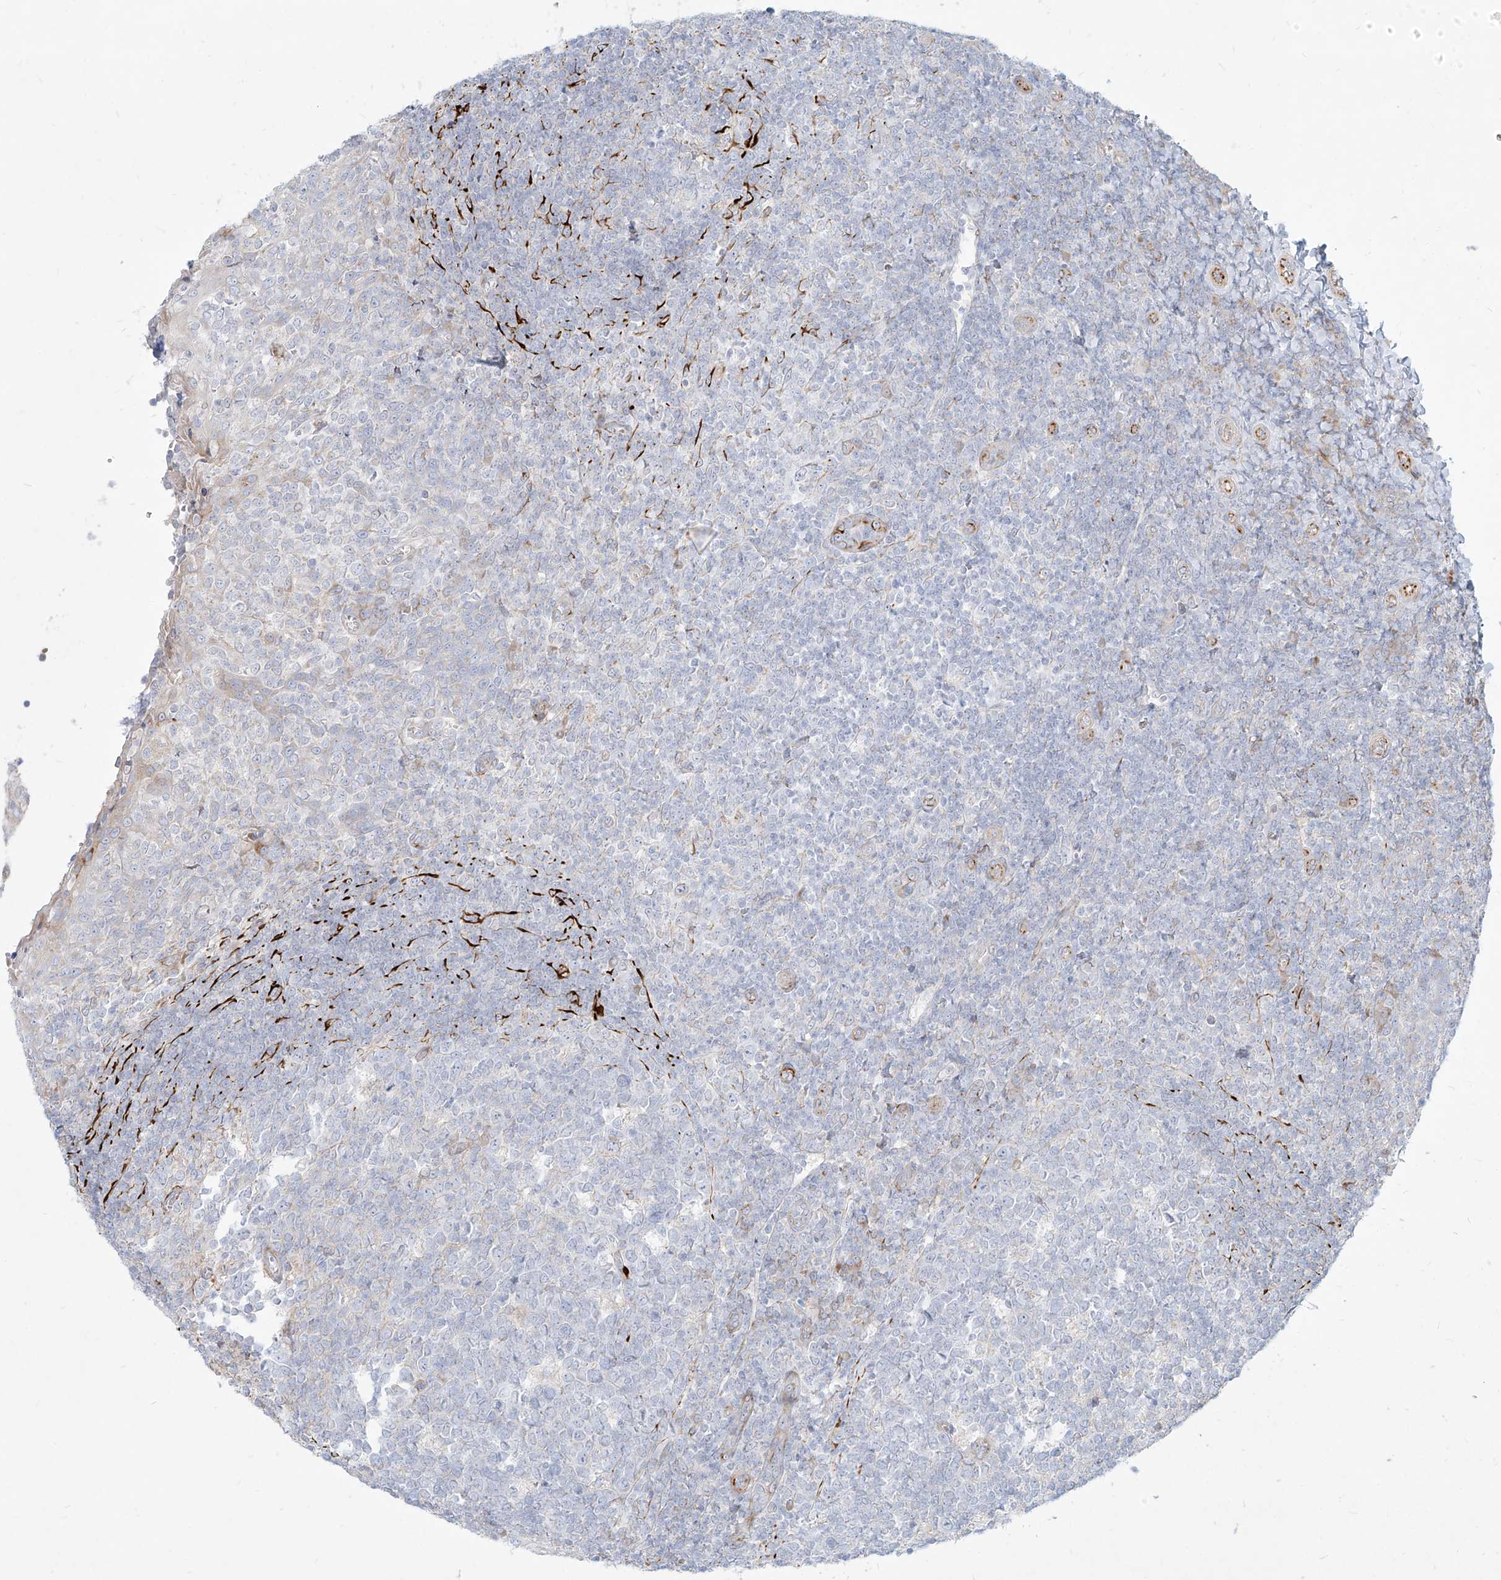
{"staining": {"intensity": "negative", "quantity": "none", "location": "none"}, "tissue": "tonsil", "cell_type": "Germinal center cells", "image_type": "normal", "snomed": [{"axis": "morphology", "description": "Normal tissue, NOS"}, {"axis": "topography", "description": "Tonsil"}], "caption": "Immunohistochemical staining of unremarkable human tonsil shows no significant staining in germinal center cells. The staining was performed using DAB to visualize the protein expression in brown, while the nuclei were stained in blue with hematoxylin (Magnification: 20x).", "gene": "MTX2", "patient": {"sex": "female", "age": 19}}